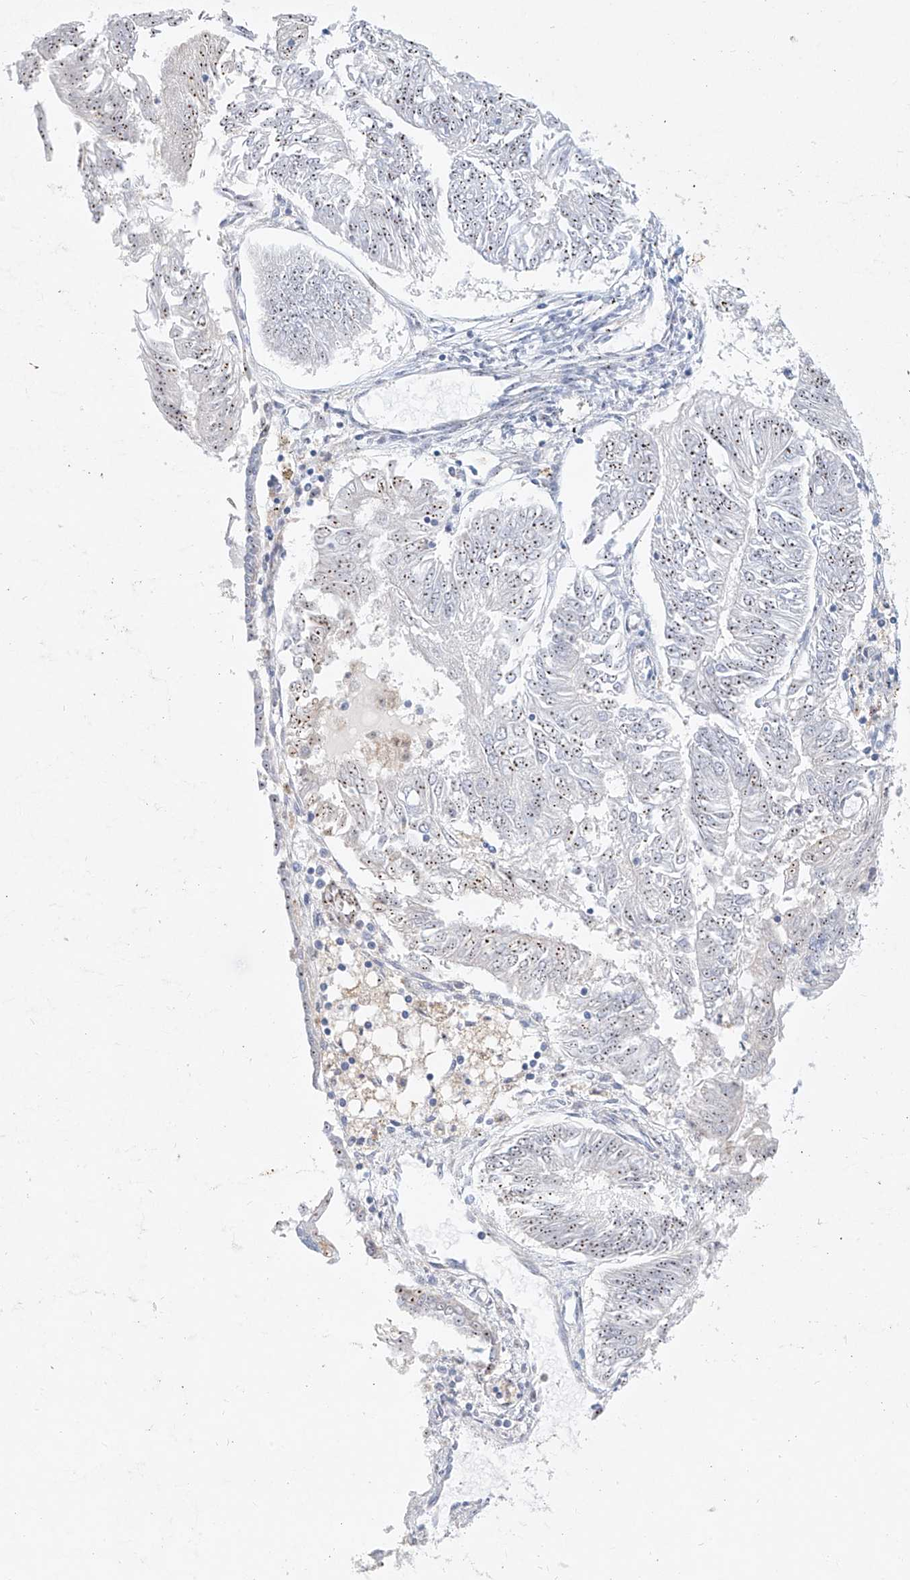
{"staining": {"intensity": "moderate", "quantity": "25%-75%", "location": "nuclear"}, "tissue": "endometrial cancer", "cell_type": "Tumor cells", "image_type": "cancer", "snomed": [{"axis": "morphology", "description": "Adenocarcinoma, NOS"}, {"axis": "topography", "description": "Endometrium"}], "caption": "An immunohistochemistry image of tumor tissue is shown. Protein staining in brown shows moderate nuclear positivity in endometrial cancer (adenocarcinoma) within tumor cells. Ihc stains the protein in brown and the nuclei are stained blue.", "gene": "SNU13", "patient": {"sex": "female", "age": 58}}